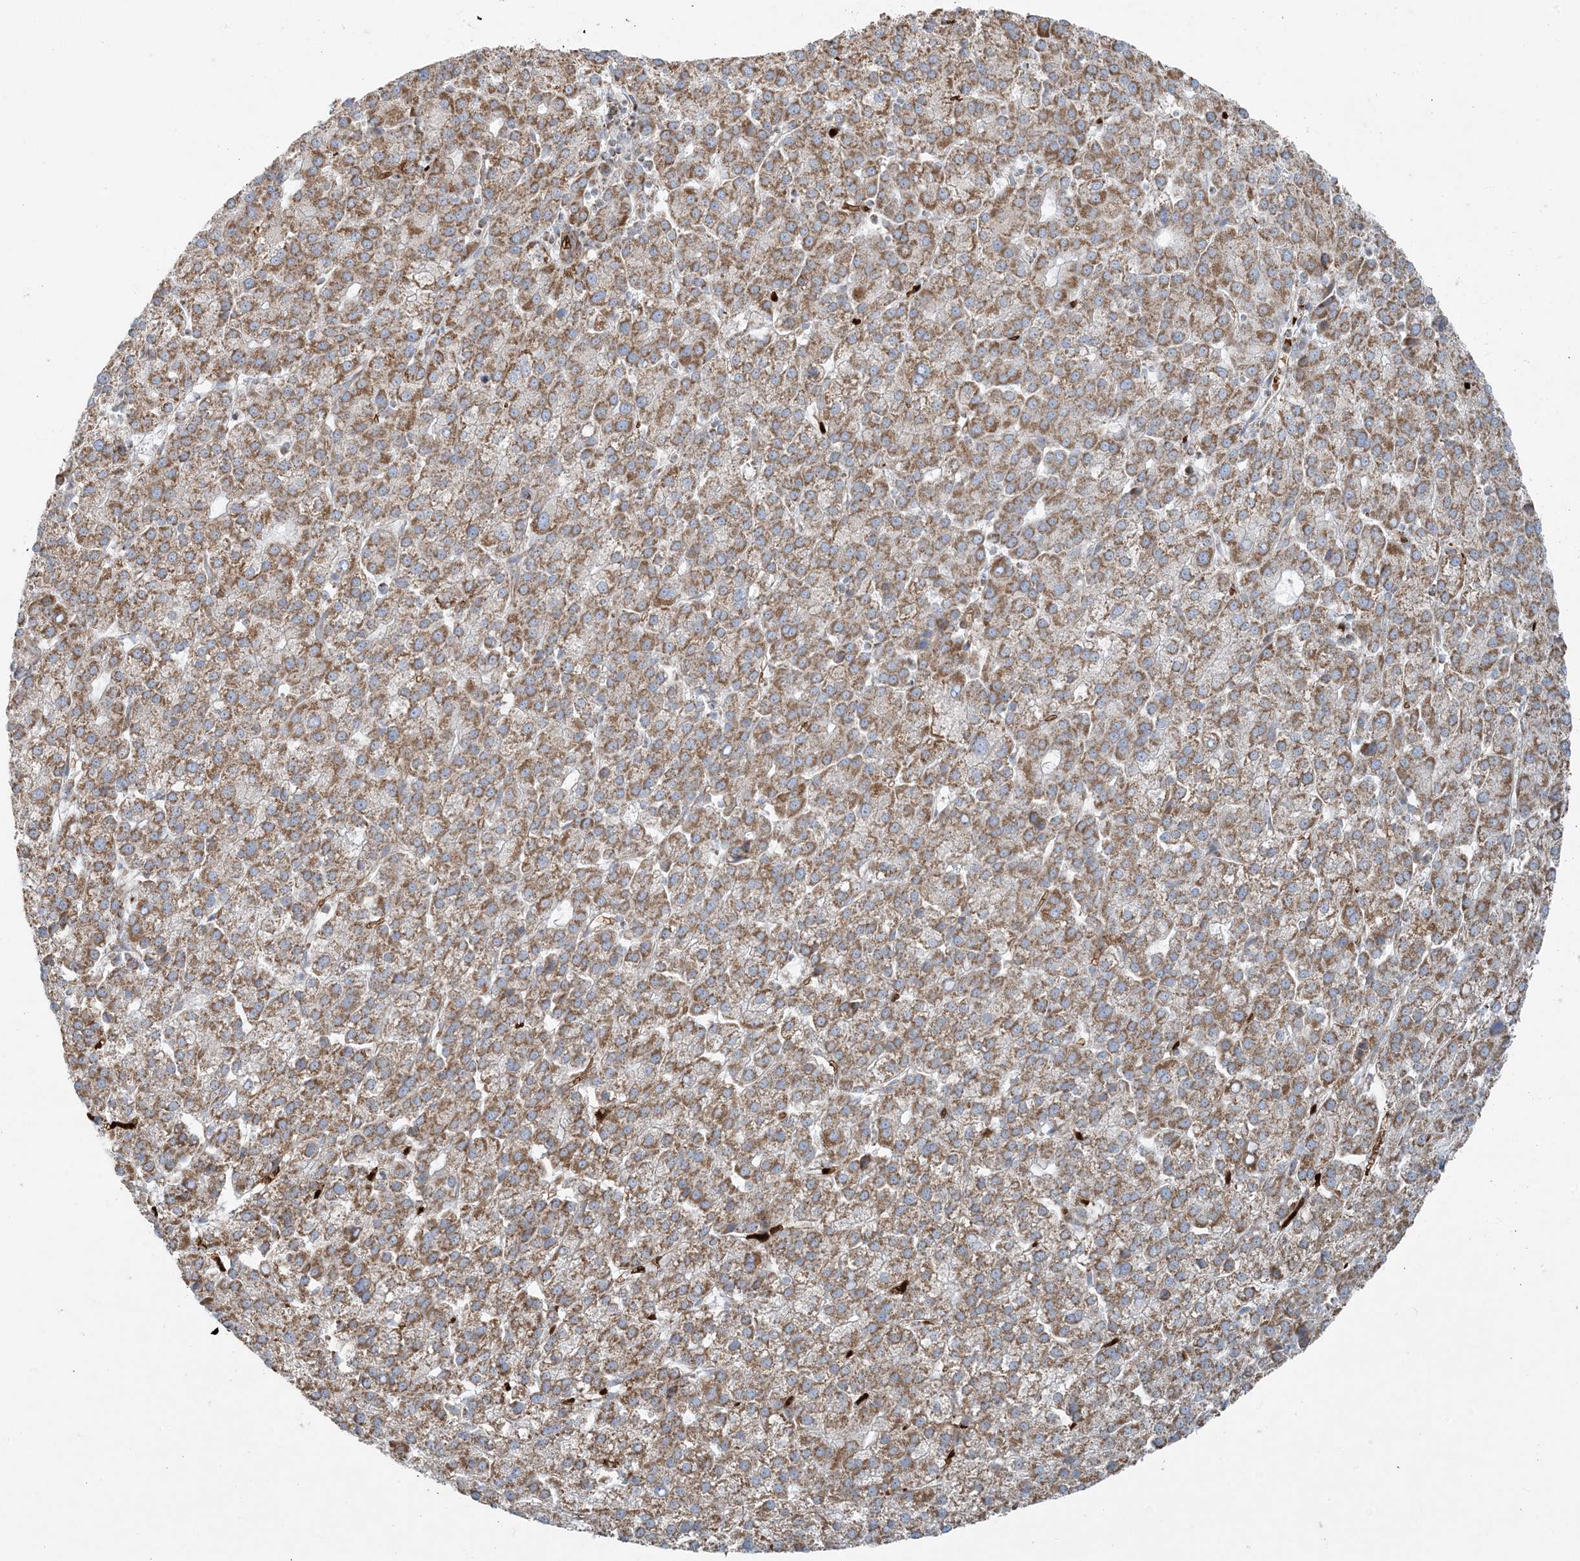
{"staining": {"intensity": "moderate", "quantity": ">75%", "location": "cytoplasmic/membranous"}, "tissue": "liver cancer", "cell_type": "Tumor cells", "image_type": "cancer", "snomed": [{"axis": "morphology", "description": "Carcinoma, Hepatocellular, NOS"}, {"axis": "topography", "description": "Liver"}], "caption": "An image showing moderate cytoplasmic/membranous expression in about >75% of tumor cells in liver cancer, as visualized by brown immunohistochemical staining.", "gene": "PIK3R4", "patient": {"sex": "female", "age": 58}}